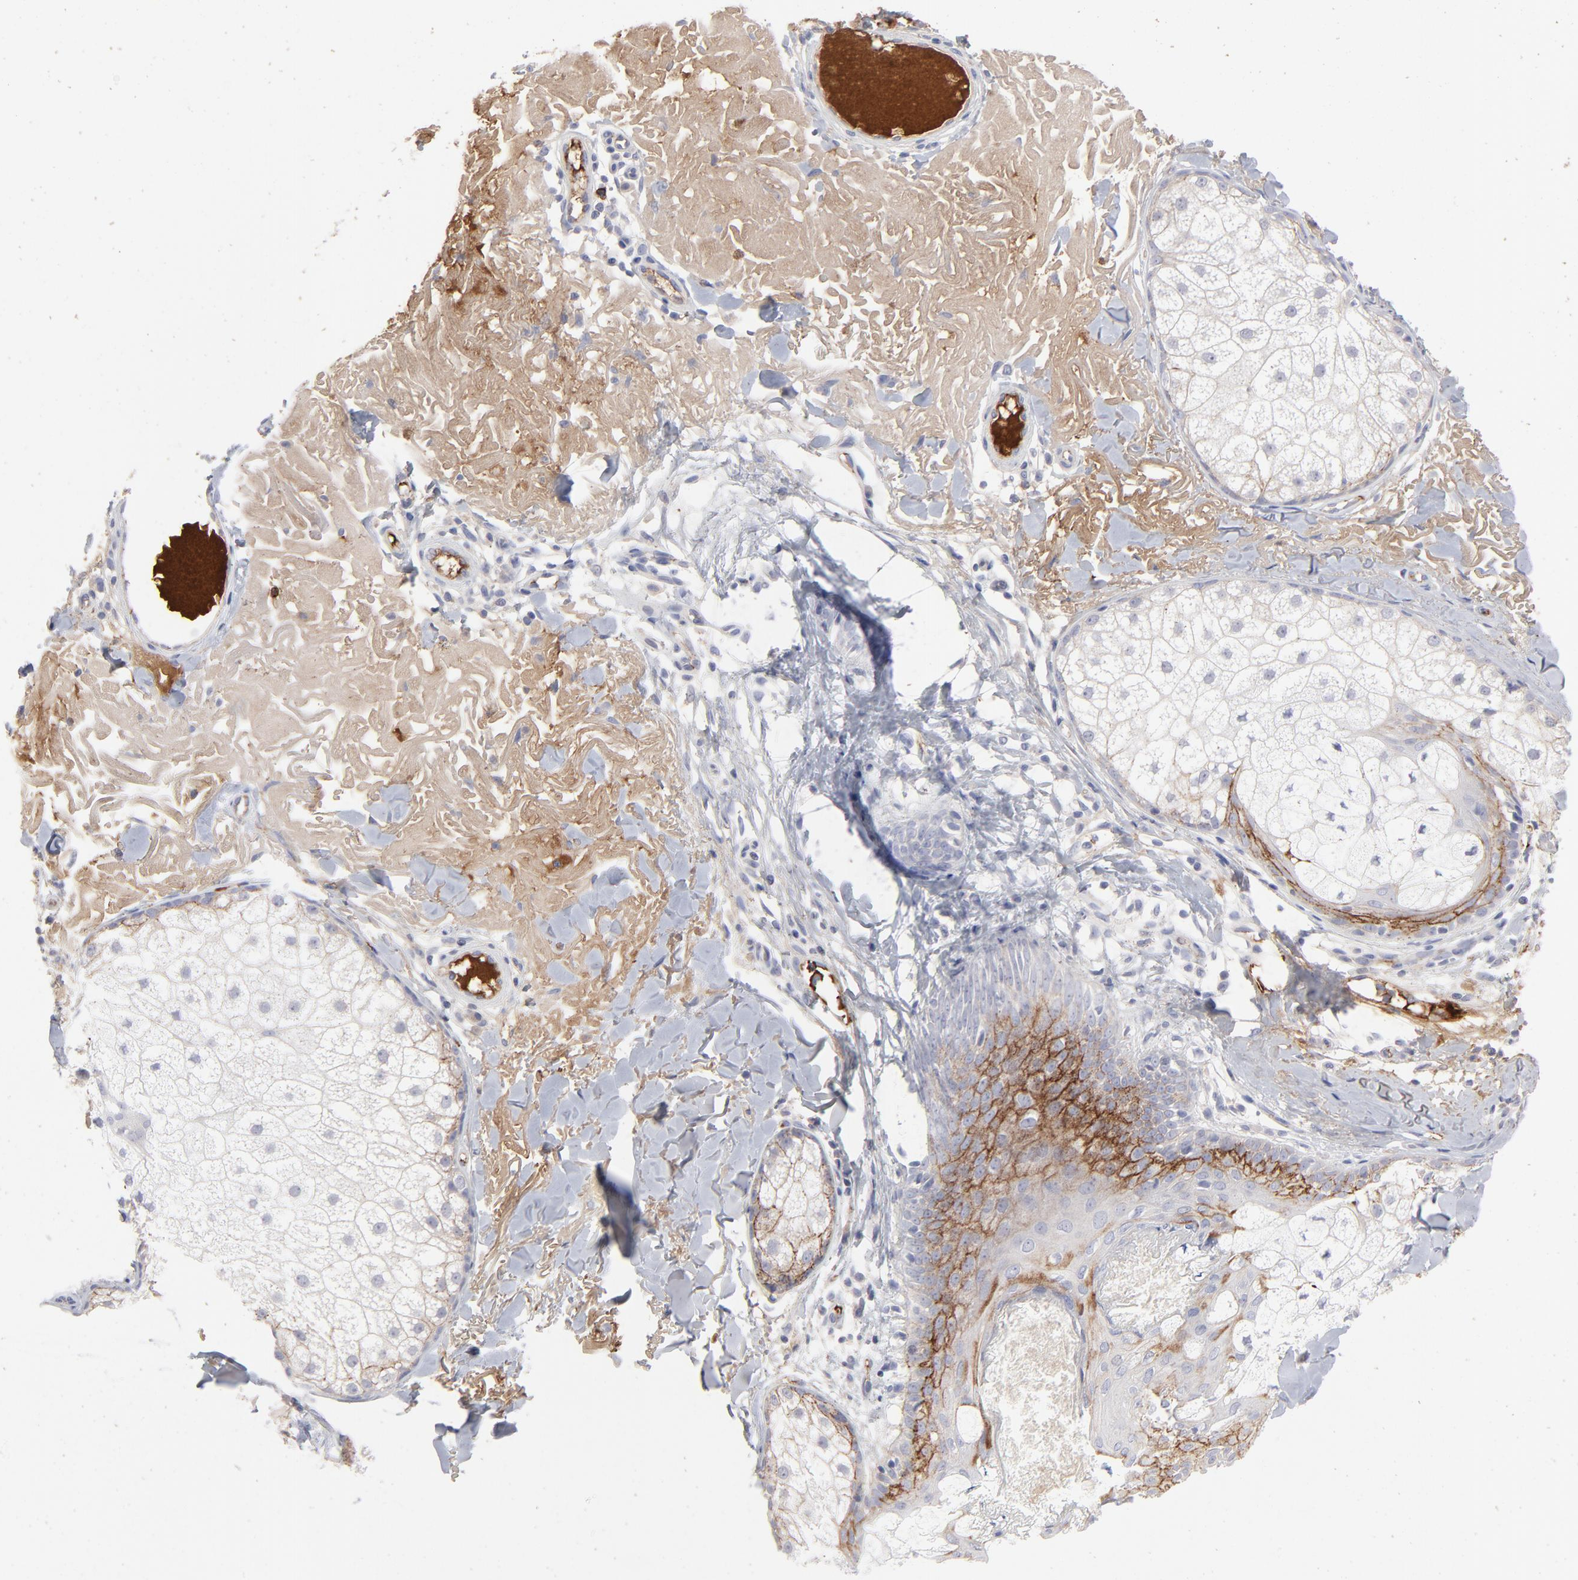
{"staining": {"intensity": "strong", "quantity": "25%-75%", "location": "cytoplasmic/membranous"}, "tissue": "skin cancer", "cell_type": "Tumor cells", "image_type": "cancer", "snomed": [{"axis": "morphology", "description": "Basal cell carcinoma"}, {"axis": "topography", "description": "Skin"}], "caption": "Protein analysis of skin basal cell carcinoma tissue displays strong cytoplasmic/membranous staining in approximately 25%-75% of tumor cells. (IHC, brightfield microscopy, high magnification).", "gene": "CCR3", "patient": {"sex": "male", "age": 74}}